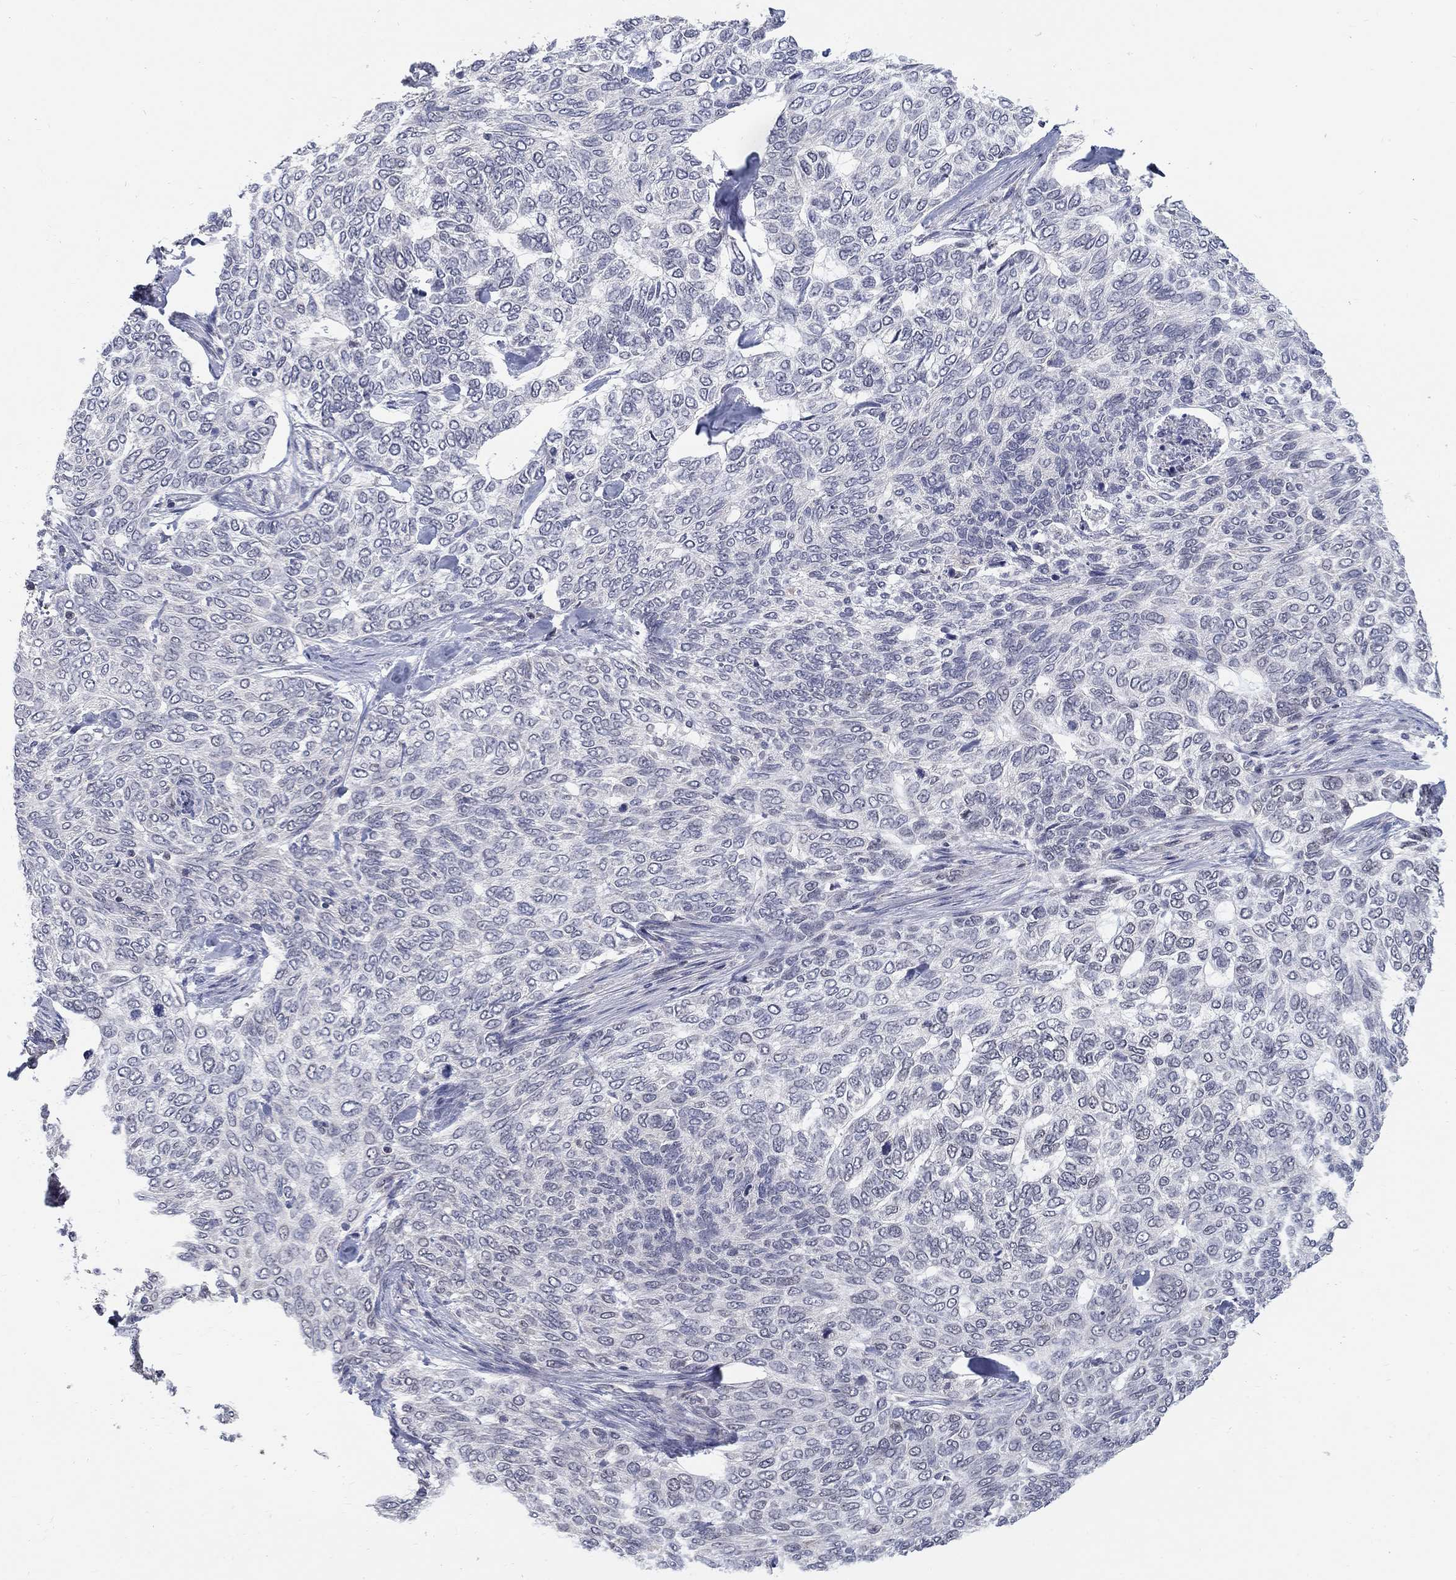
{"staining": {"intensity": "negative", "quantity": "none", "location": "none"}, "tissue": "skin cancer", "cell_type": "Tumor cells", "image_type": "cancer", "snomed": [{"axis": "morphology", "description": "Basal cell carcinoma"}, {"axis": "topography", "description": "Skin"}], "caption": "There is no significant staining in tumor cells of skin cancer.", "gene": "GCFC2", "patient": {"sex": "female", "age": 65}}